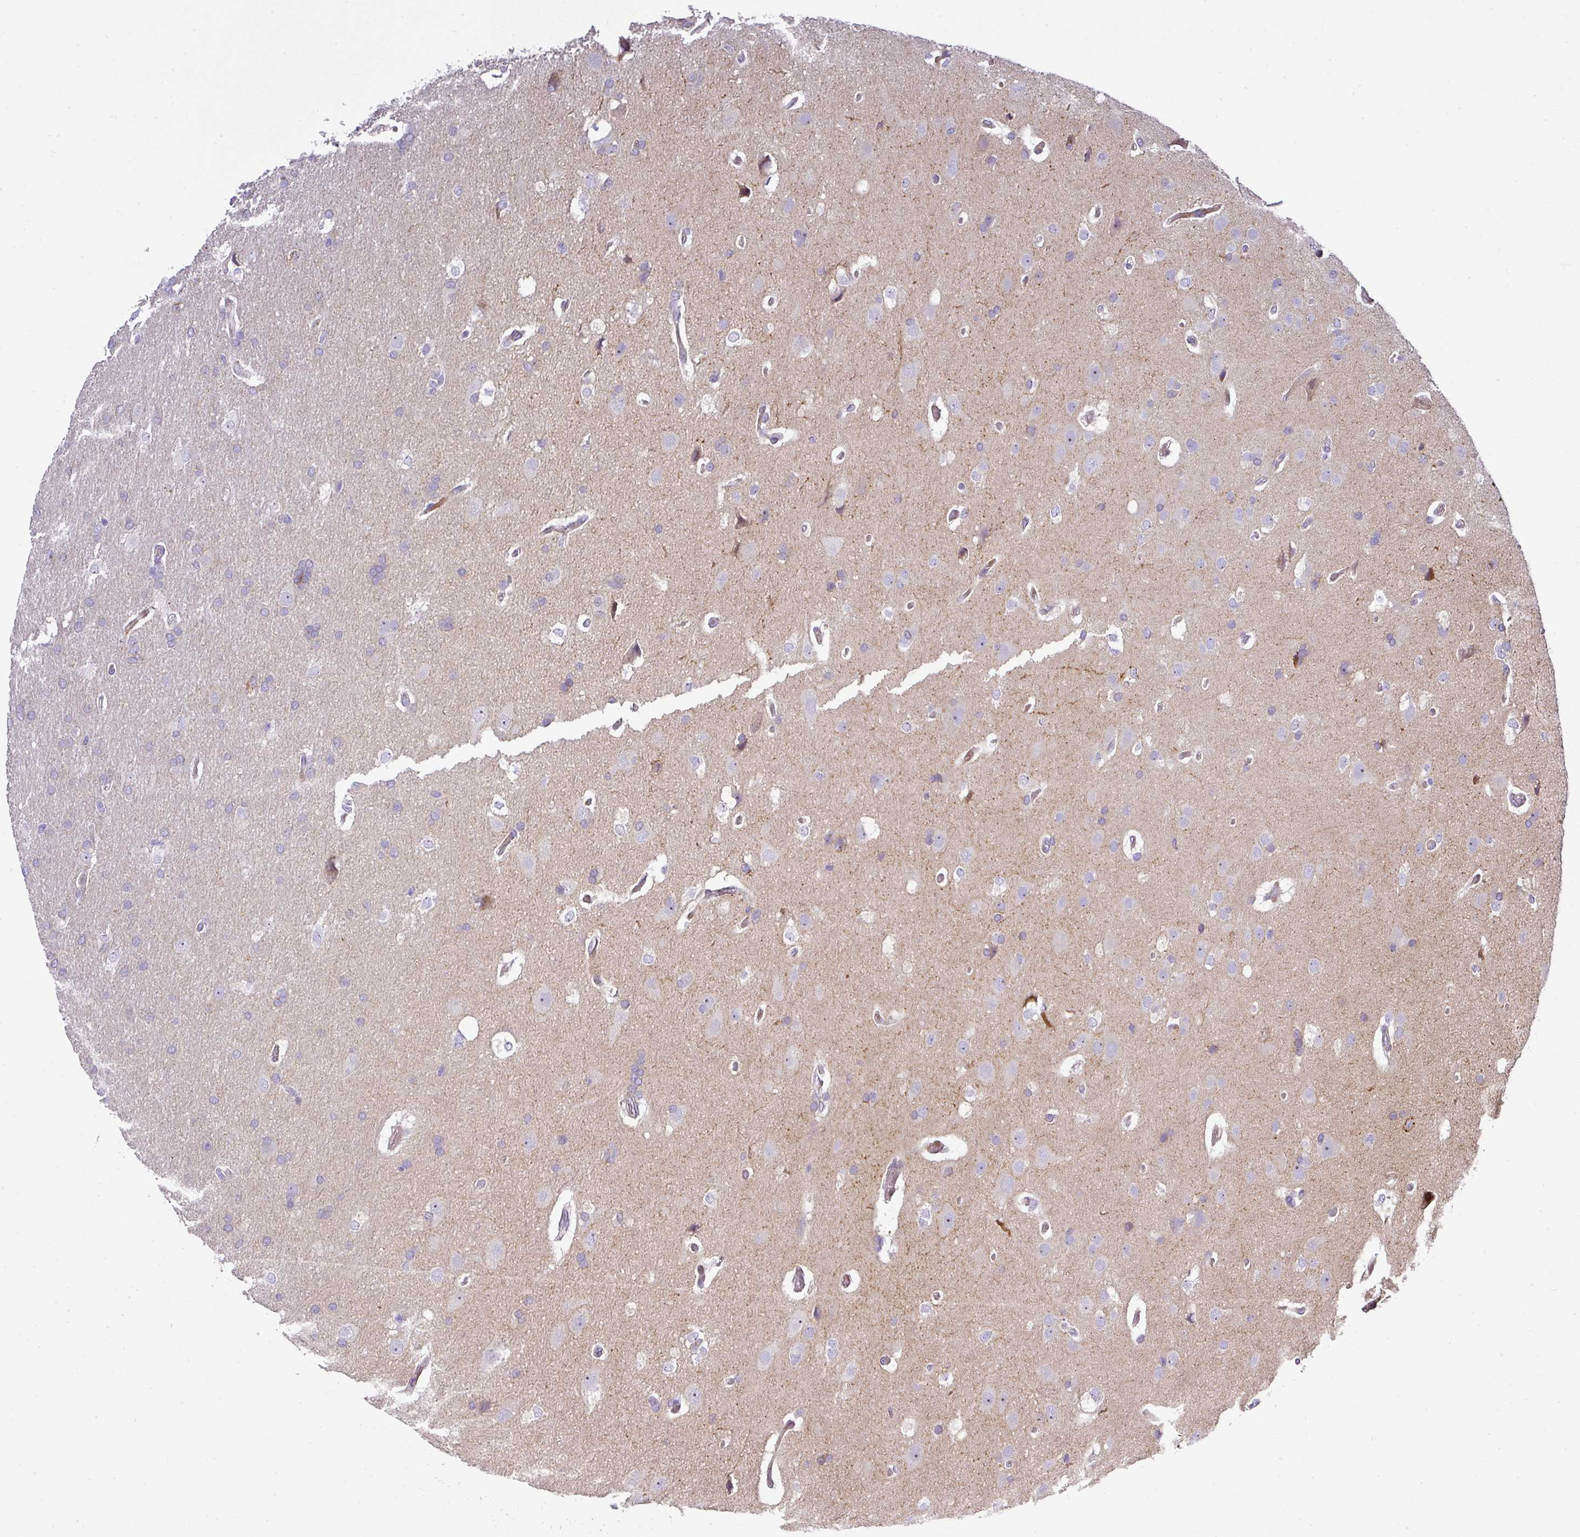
{"staining": {"intensity": "negative", "quantity": "none", "location": "none"}, "tissue": "glioma", "cell_type": "Tumor cells", "image_type": "cancer", "snomed": [{"axis": "morphology", "description": "Glioma, malignant, High grade"}, {"axis": "topography", "description": "Brain"}], "caption": "Tumor cells are negative for brown protein staining in glioma.", "gene": "ATP6V1F", "patient": {"sex": "male", "age": 56}}